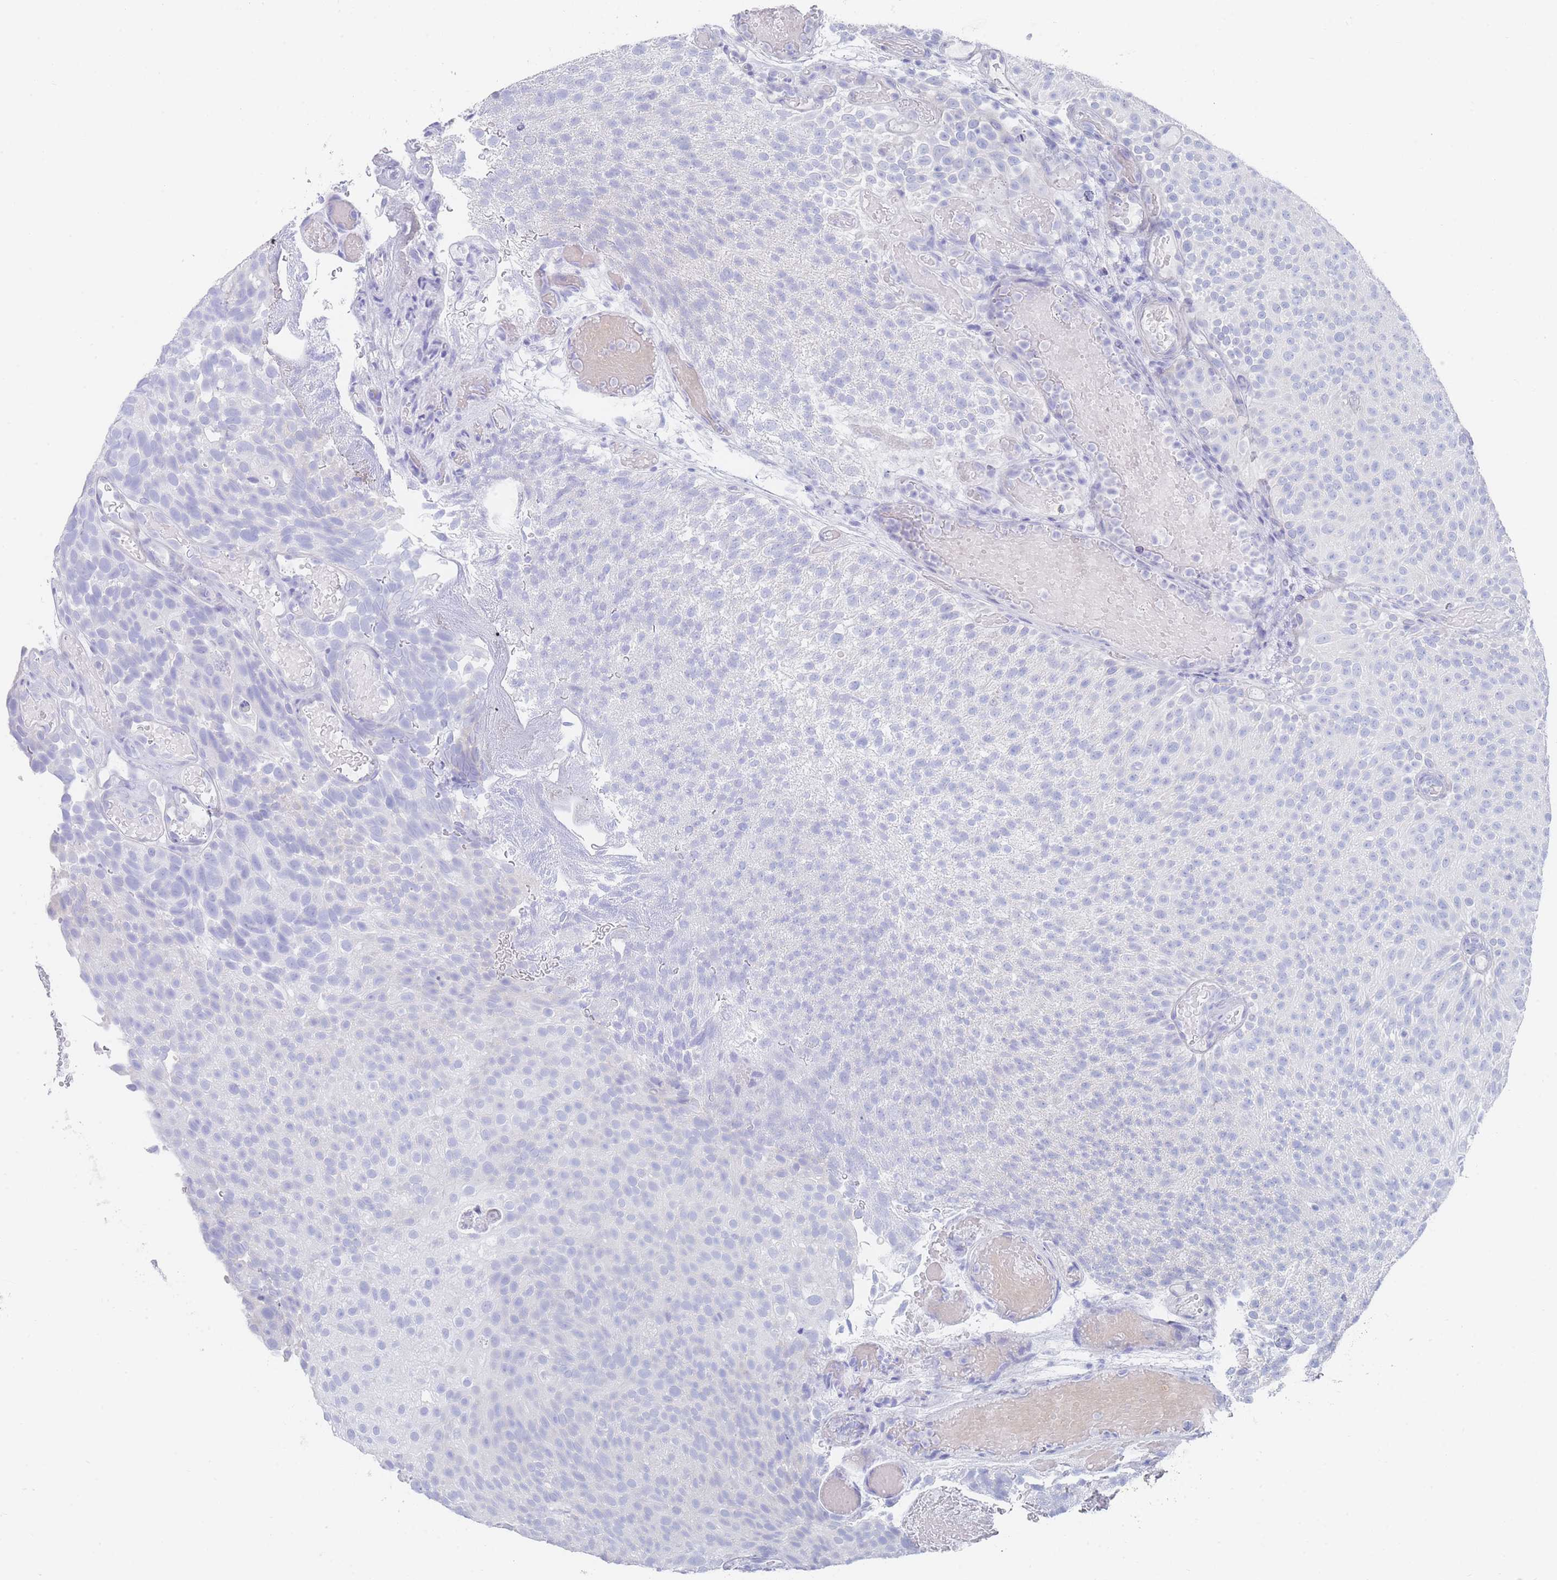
{"staining": {"intensity": "negative", "quantity": "none", "location": "none"}, "tissue": "urothelial cancer", "cell_type": "Tumor cells", "image_type": "cancer", "snomed": [{"axis": "morphology", "description": "Urothelial carcinoma, Low grade"}, {"axis": "topography", "description": "Urinary bladder"}], "caption": "IHC photomicrograph of human urothelial cancer stained for a protein (brown), which displays no expression in tumor cells.", "gene": "LRRC37A", "patient": {"sex": "male", "age": 78}}